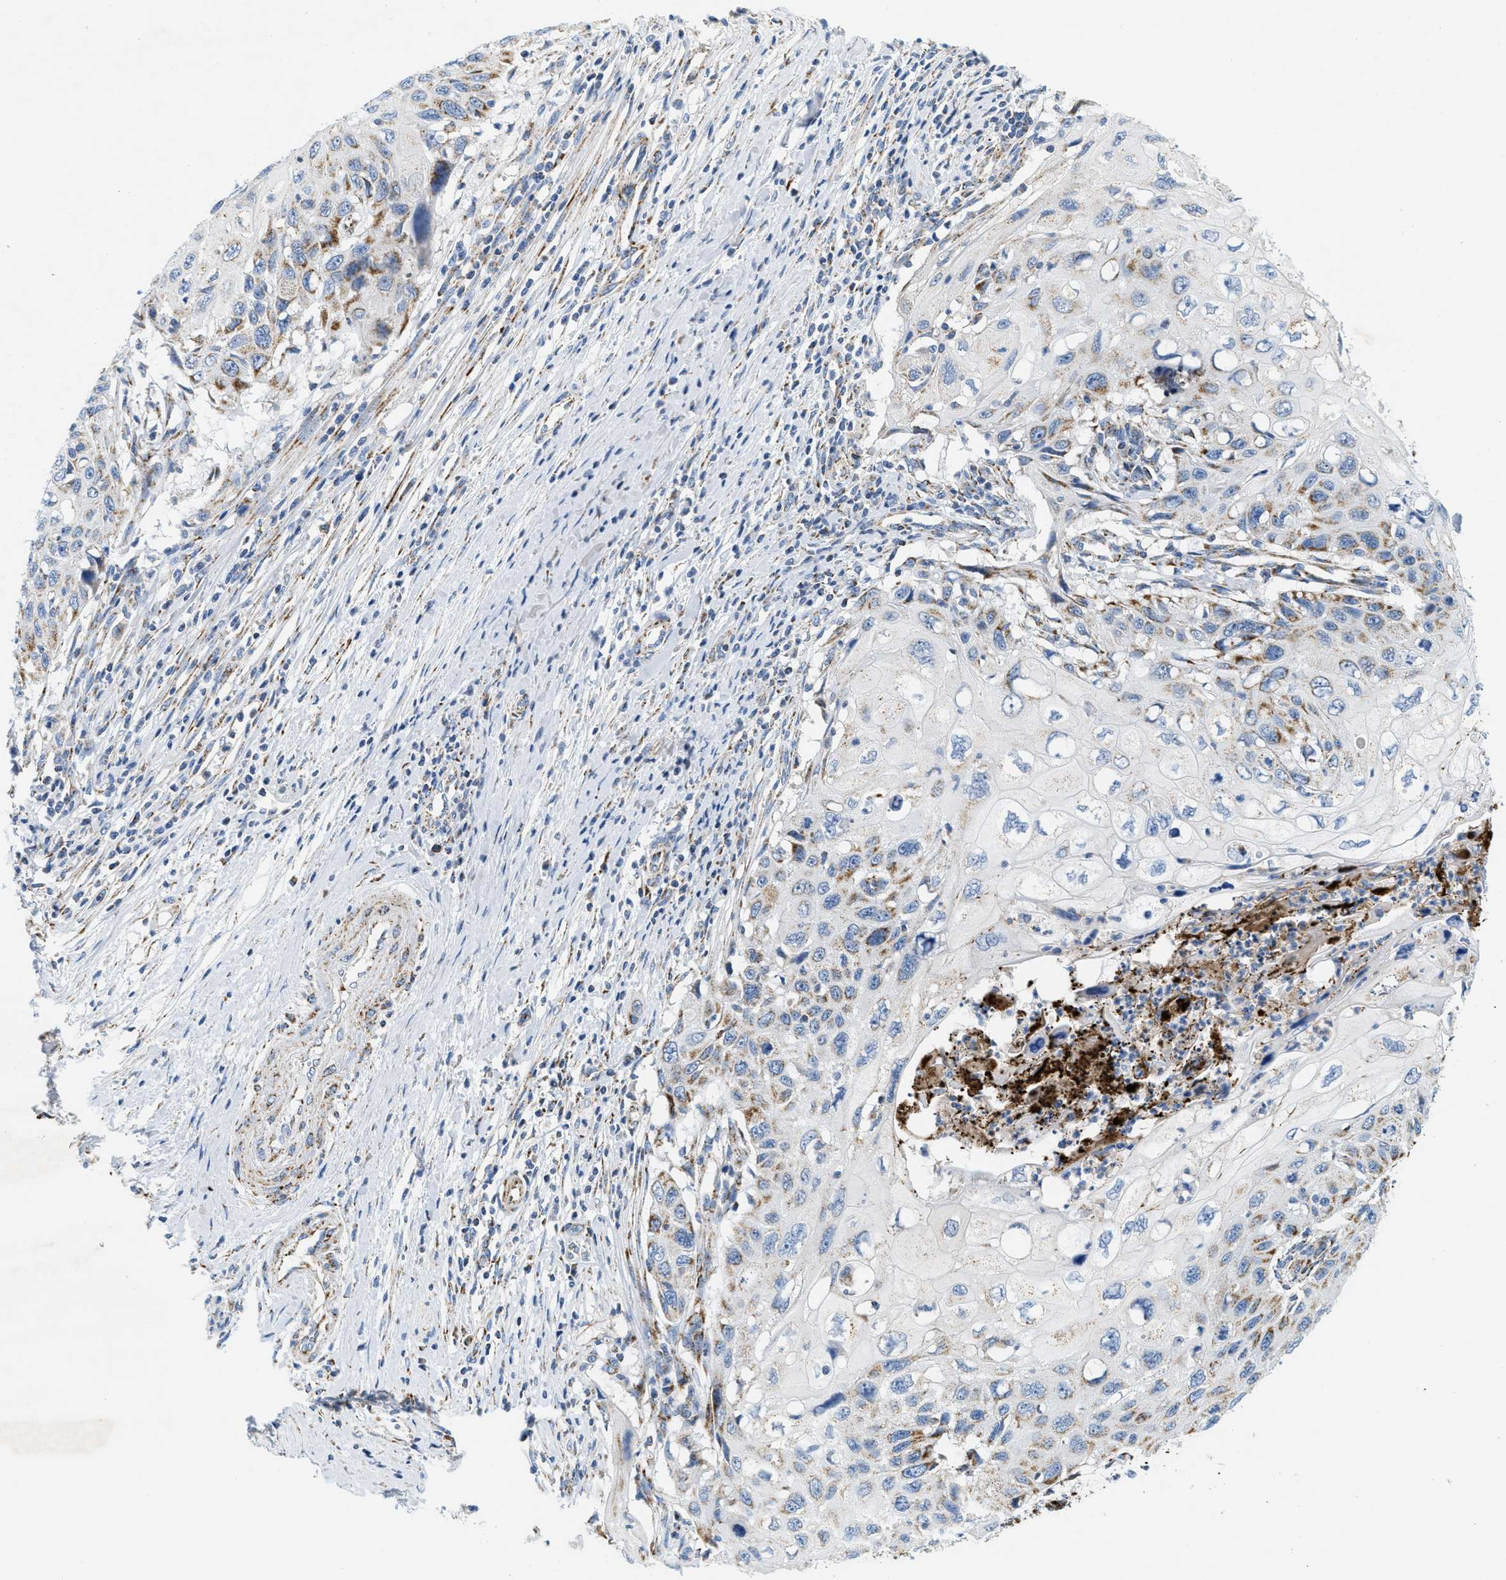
{"staining": {"intensity": "moderate", "quantity": "25%-75%", "location": "cytoplasmic/membranous"}, "tissue": "cervical cancer", "cell_type": "Tumor cells", "image_type": "cancer", "snomed": [{"axis": "morphology", "description": "Squamous cell carcinoma, NOS"}, {"axis": "topography", "description": "Cervix"}], "caption": "Brown immunohistochemical staining in cervical squamous cell carcinoma exhibits moderate cytoplasmic/membranous expression in approximately 25%-75% of tumor cells.", "gene": "KCNJ5", "patient": {"sex": "female", "age": 70}}